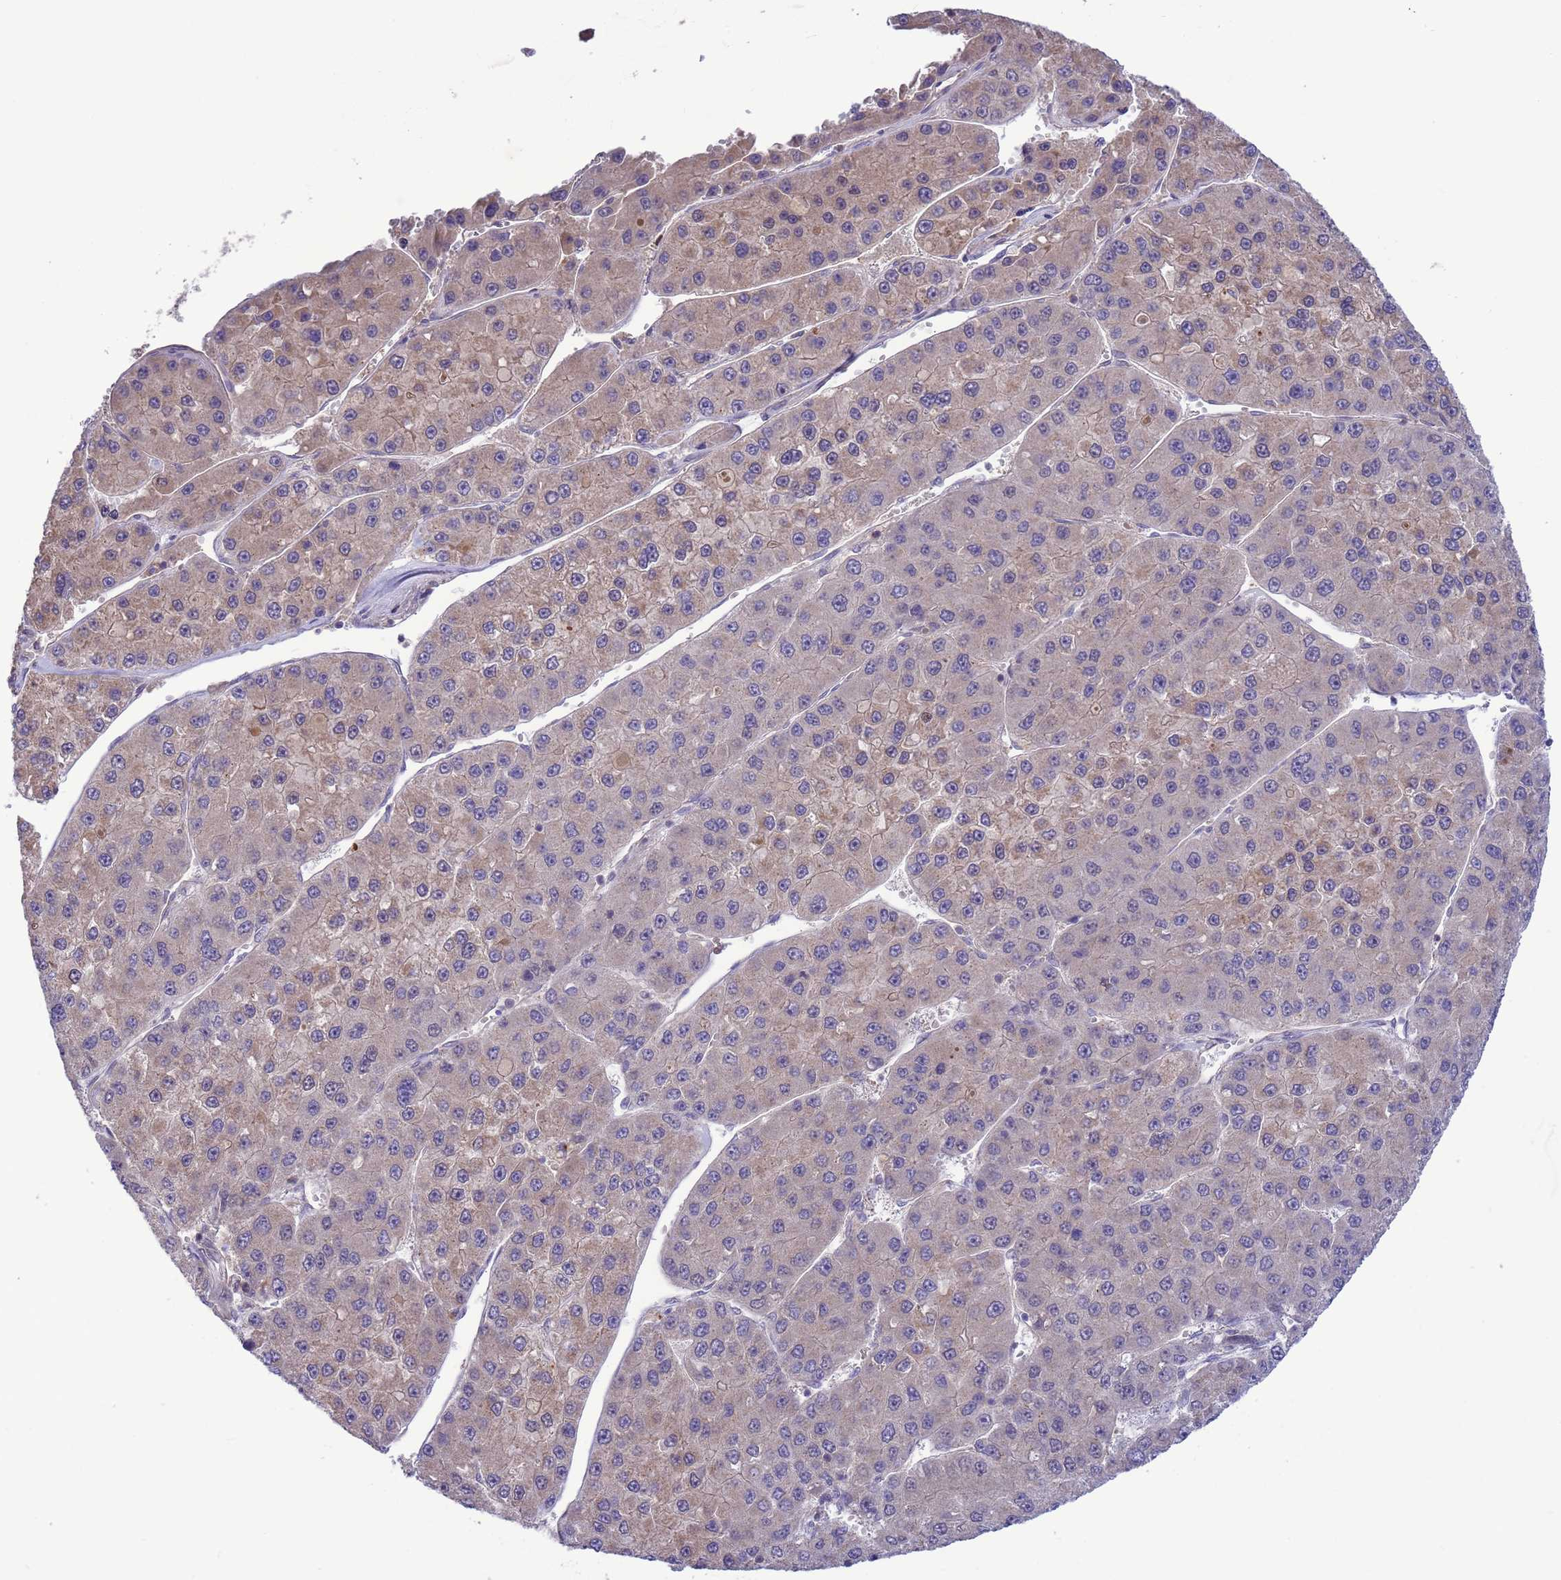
{"staining": {"intensity": "weak", "quantity": "<25%", "location": "cytoplasmic/membranous"}, "tissue": "liver cancer", "cell_type": "Tumor cells", "image_type": "cancer", "snomed": [{"axis": "morphology", "description": "Carcinoma, Hepatocellular, NOS"}, {"axis": "topography", "description": "Liver"}], "caption": "Tumor cells show no significant protein positivity in liver cancer (hepatocellular carcinoma).", "gene": "GJA10", "patient": {"sex": "female", "age": 73}}